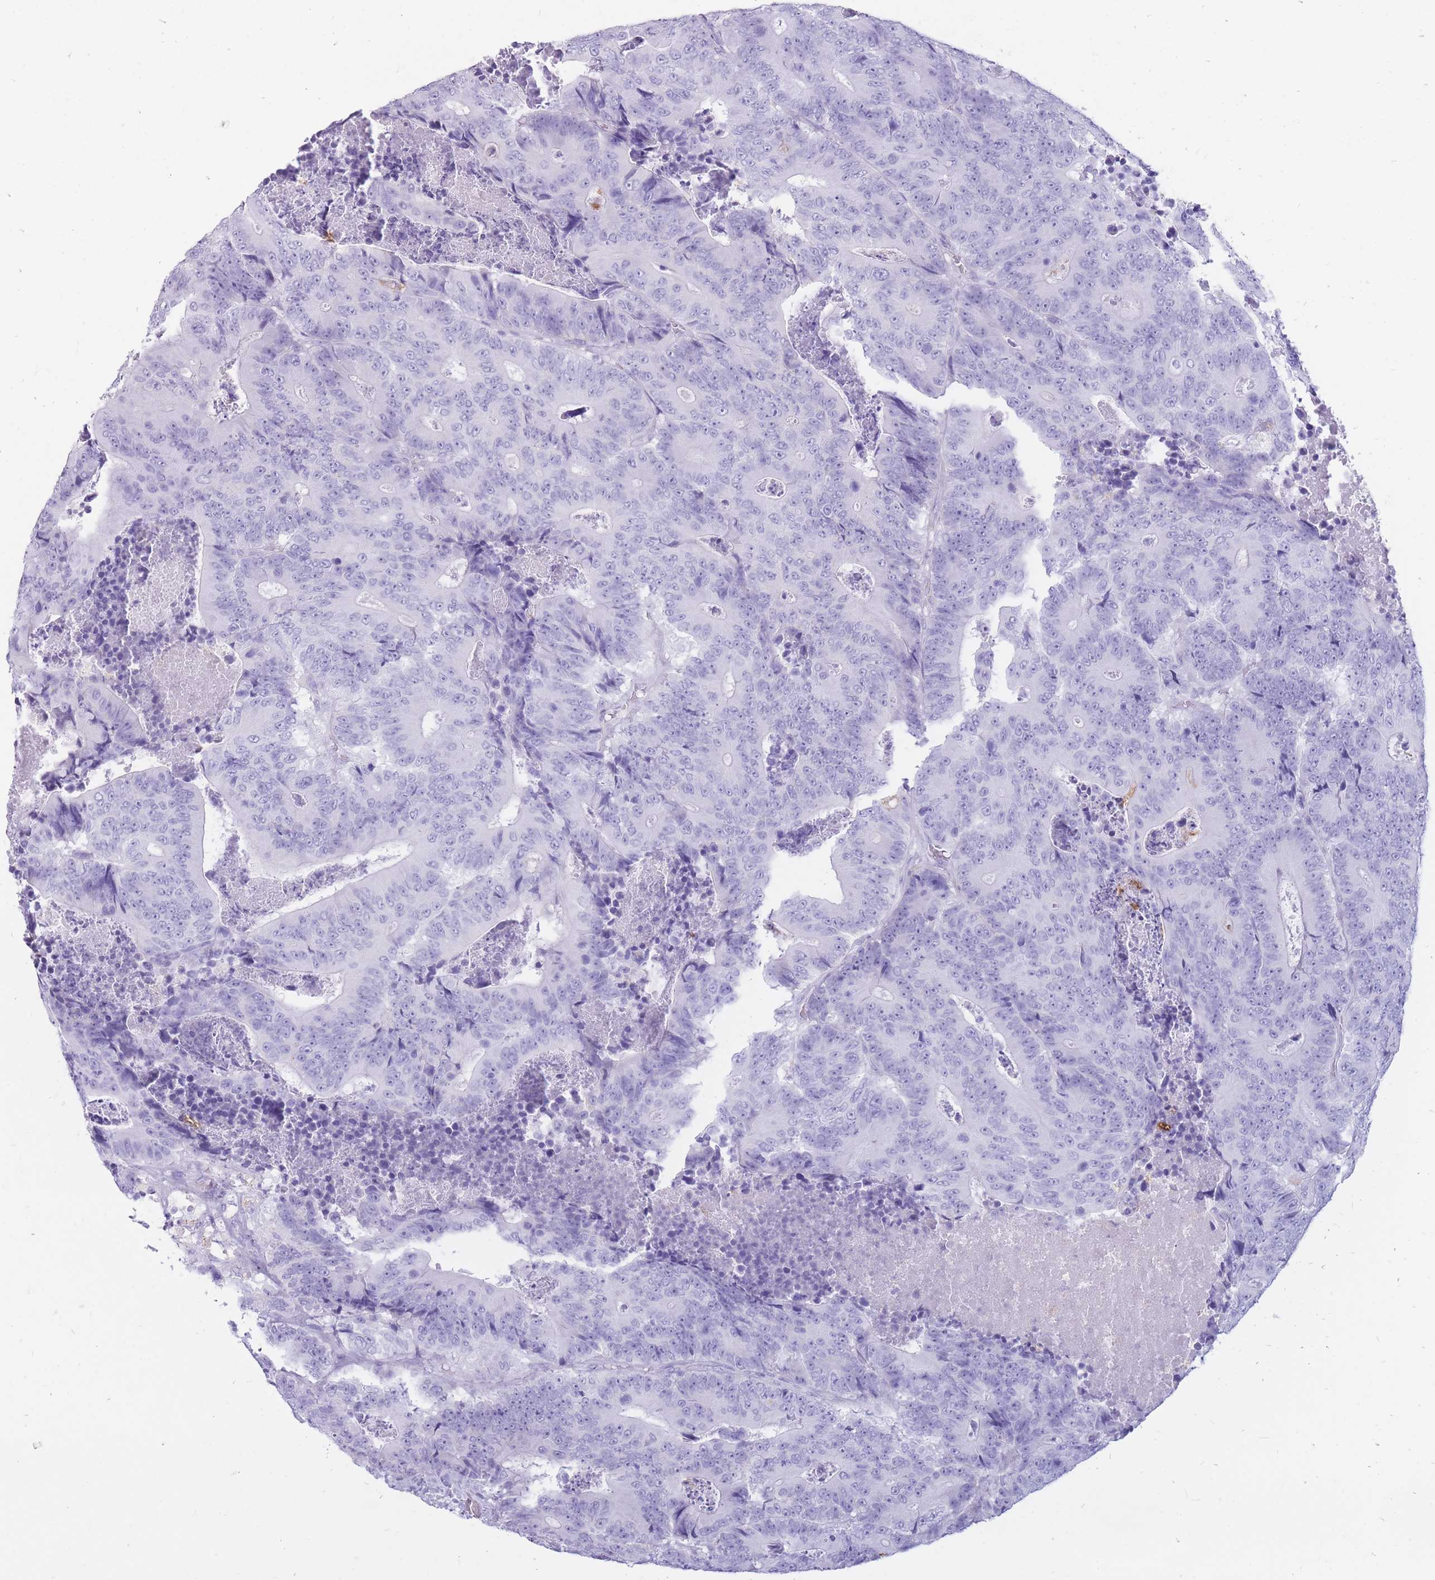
{"staining": {"intensity": "negative", "quantity": "none", "location": "none"}, "tissue": "colorectal cancer", "cell_type": "Tumor cells", "image_type": "cancer", "snomed": [{"axis": "morphology", "description": "Adenocarcinoma, NOS"}, {"axis": "topography", "description": "Colon"}], "caption": "Colorectal cancer was stained to show a protein in brown. There is no significant staining in tumor cells. The staining was performed using DAB (3,3'-diaminobenzidine) to visualize the protein expression in brown, while the nuclei were stained in blue with hematoxylin (Magnification: 20x).", "gene": "CYP21A2", "patient": {"sex": "male", "age": 83}}